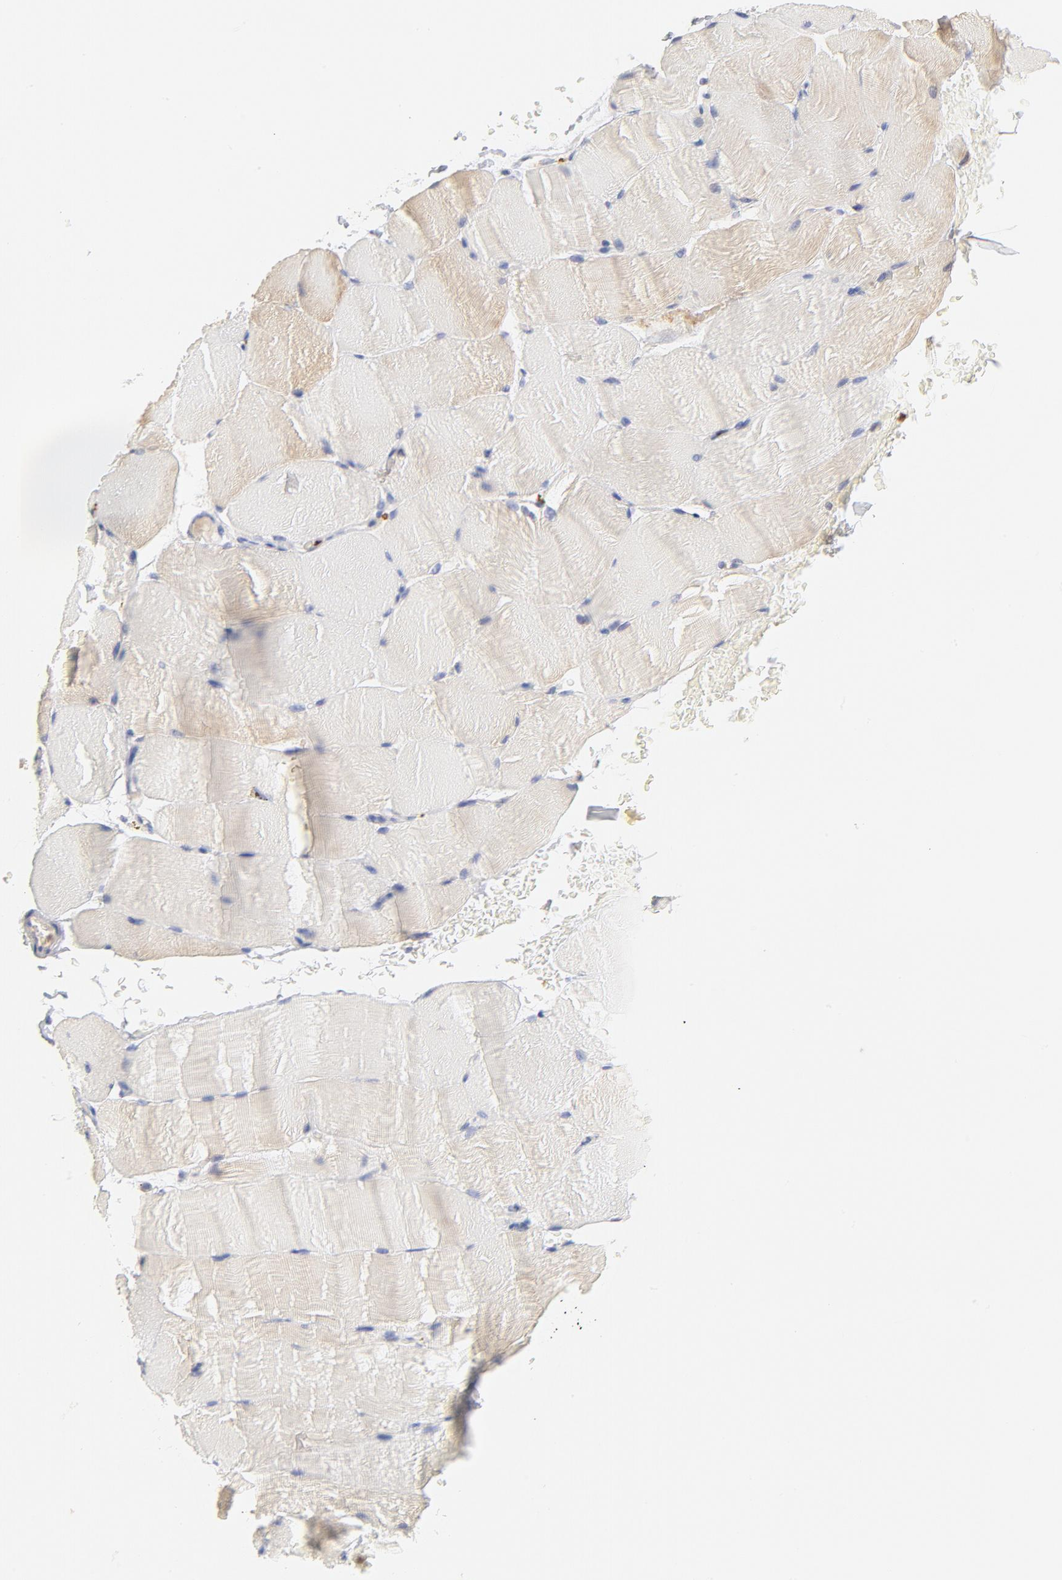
{"staining": {"intensity": "negative", "quantity": "none", "location": "none"}, "tissue": "skeletal muscle", "cell_type": "Myocytes", "image_type": "normal", "snomed": [{"axis": "morphology", "description": "Normal tissue, NOS"}, {"axis": "topography", "description": "Skeletal muscle"}], "caption": "Human skeletal muscle stained for a protein using IHC exhibits no positivity in myocytes.", "gene": "MTERF2", "patient": {"sex": "female", "age": 37}}